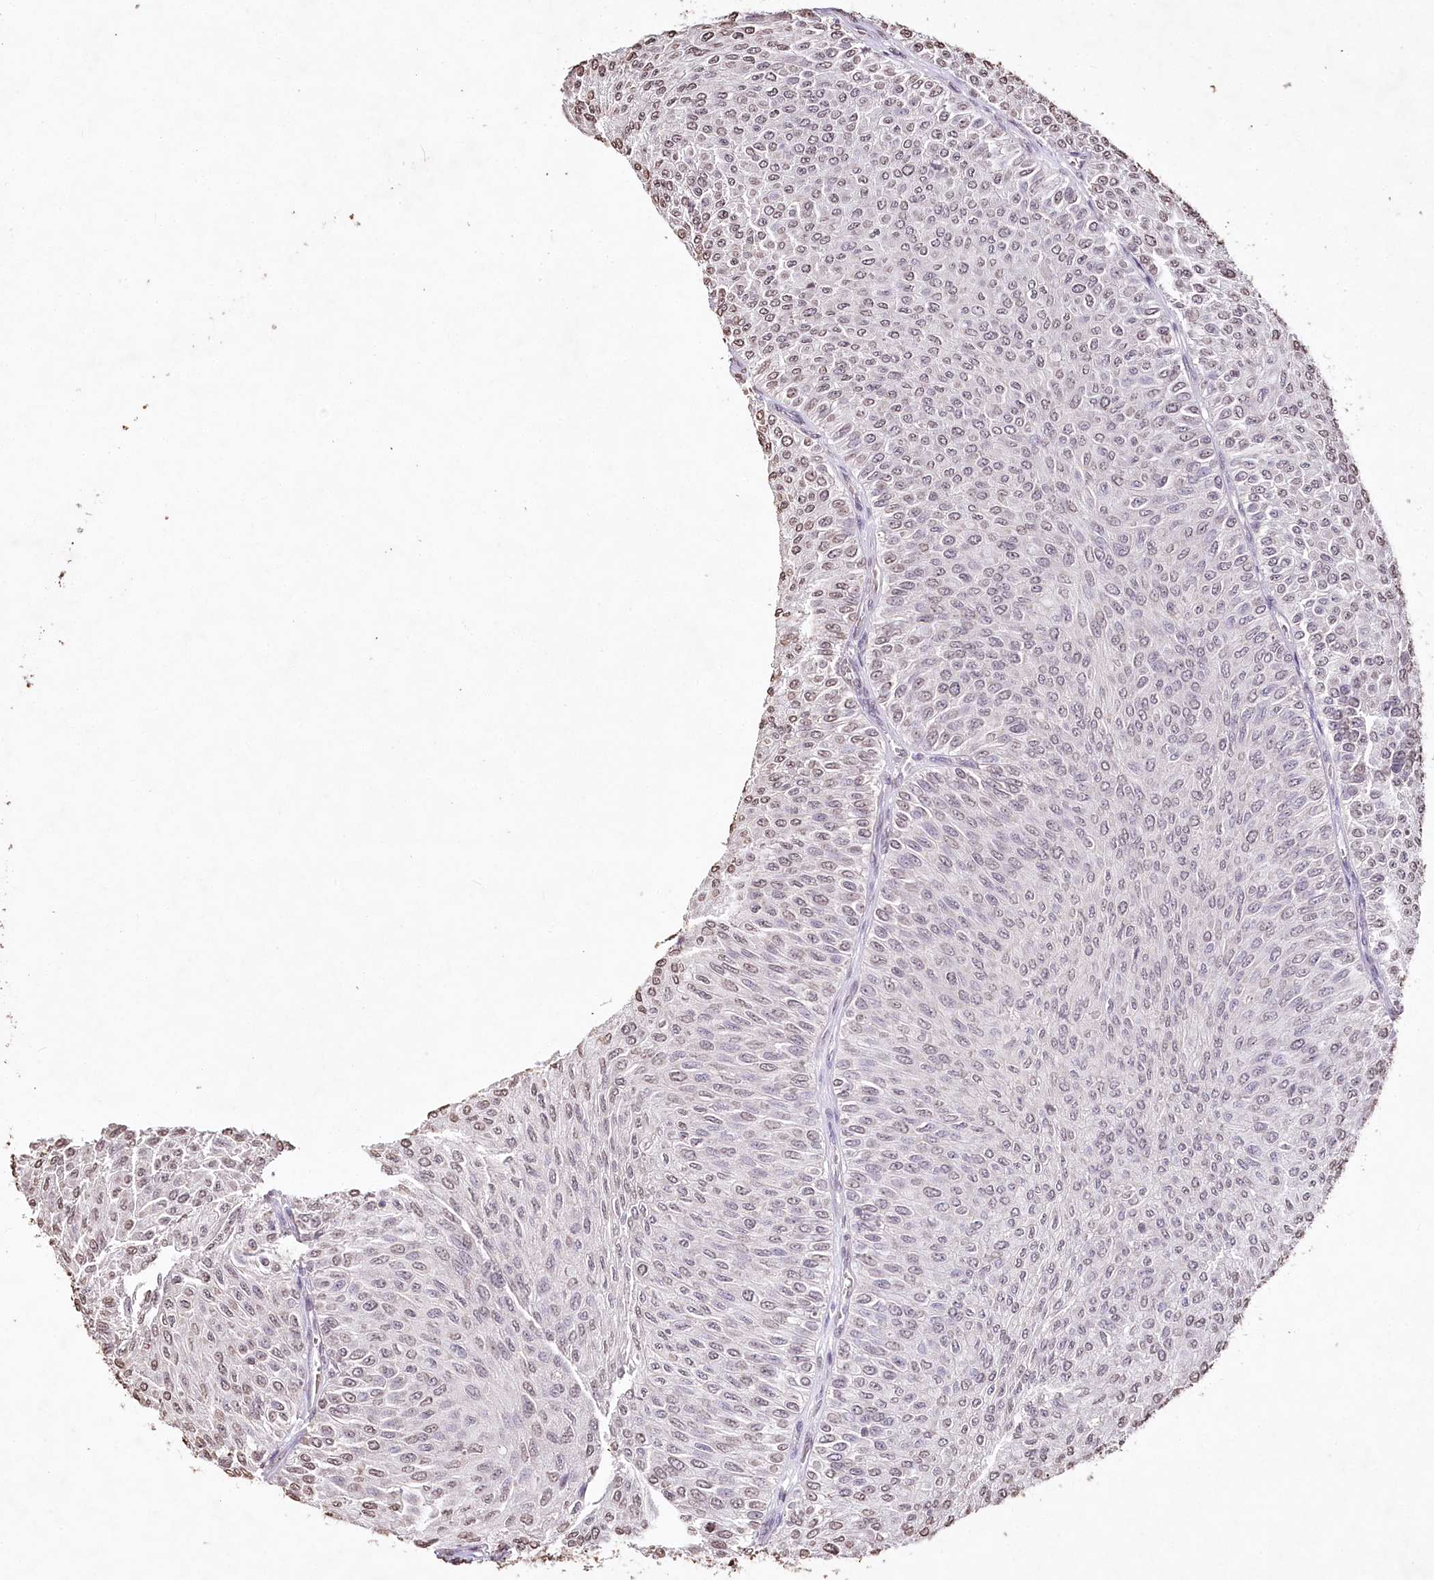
{"staining": {"intensity": "negative", "quantity": "none", "location": "none"}, "tissue": "urothelial cancer", "cell_type": "Tumor cells", "image_type": "cancer", "snomed": [{"axis": "morphology", "description": "Urothelial carcinoma, Low grade"}, {"axis": "topography", "description": "Urinary bladder"}], "caption": "Human urothelial carcinoma (low-grade) stained for a protein using IHC demonstrates no positivity in tumor cells.", "gene": "DMXL1", "patient": {"sex": "male", "age": 78}}